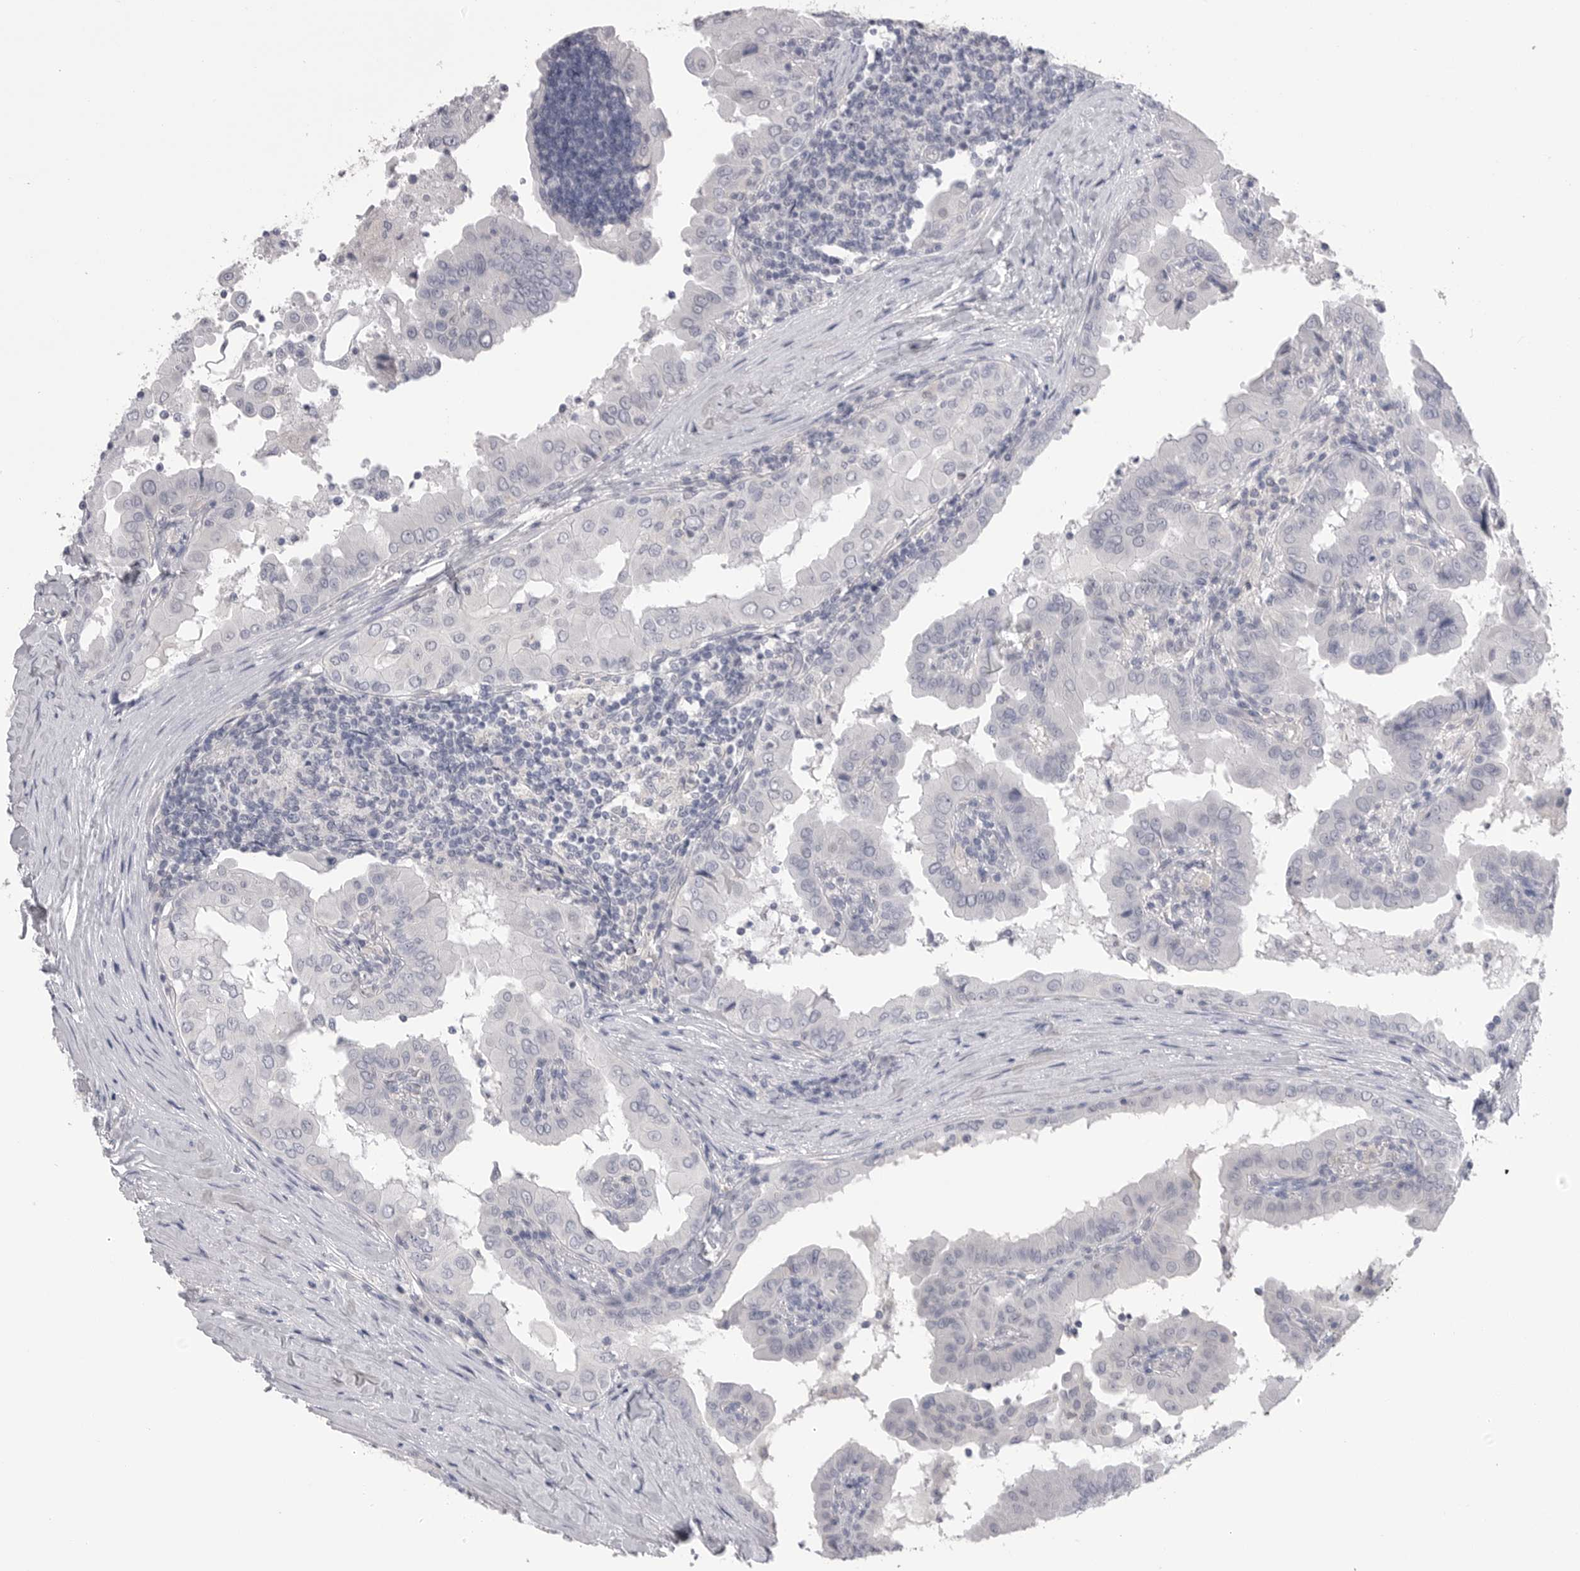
{"staining": {"intensity": "negative", "quantity": "none", "location": "none"}, "tissue": "thyroid cancer", "cell_type": "Tumor cells", "image_type": "cancer", "snomed": [{"axis": "morphology", "description": "Papillary adenocarcinoma, NOS"}, {"axis": "topography", "description": "Thyroid gland"}], "caption": "The micrograph demonstrates no significant expression in tumor cells of thyroid cancer. (Stains: DAB IHC with hematoxylin counter stain, Microscopy: brightfield microscopy at high magnification).", "gene": "DLGAP3", "patient": {"sex": "male", "age": 33}}